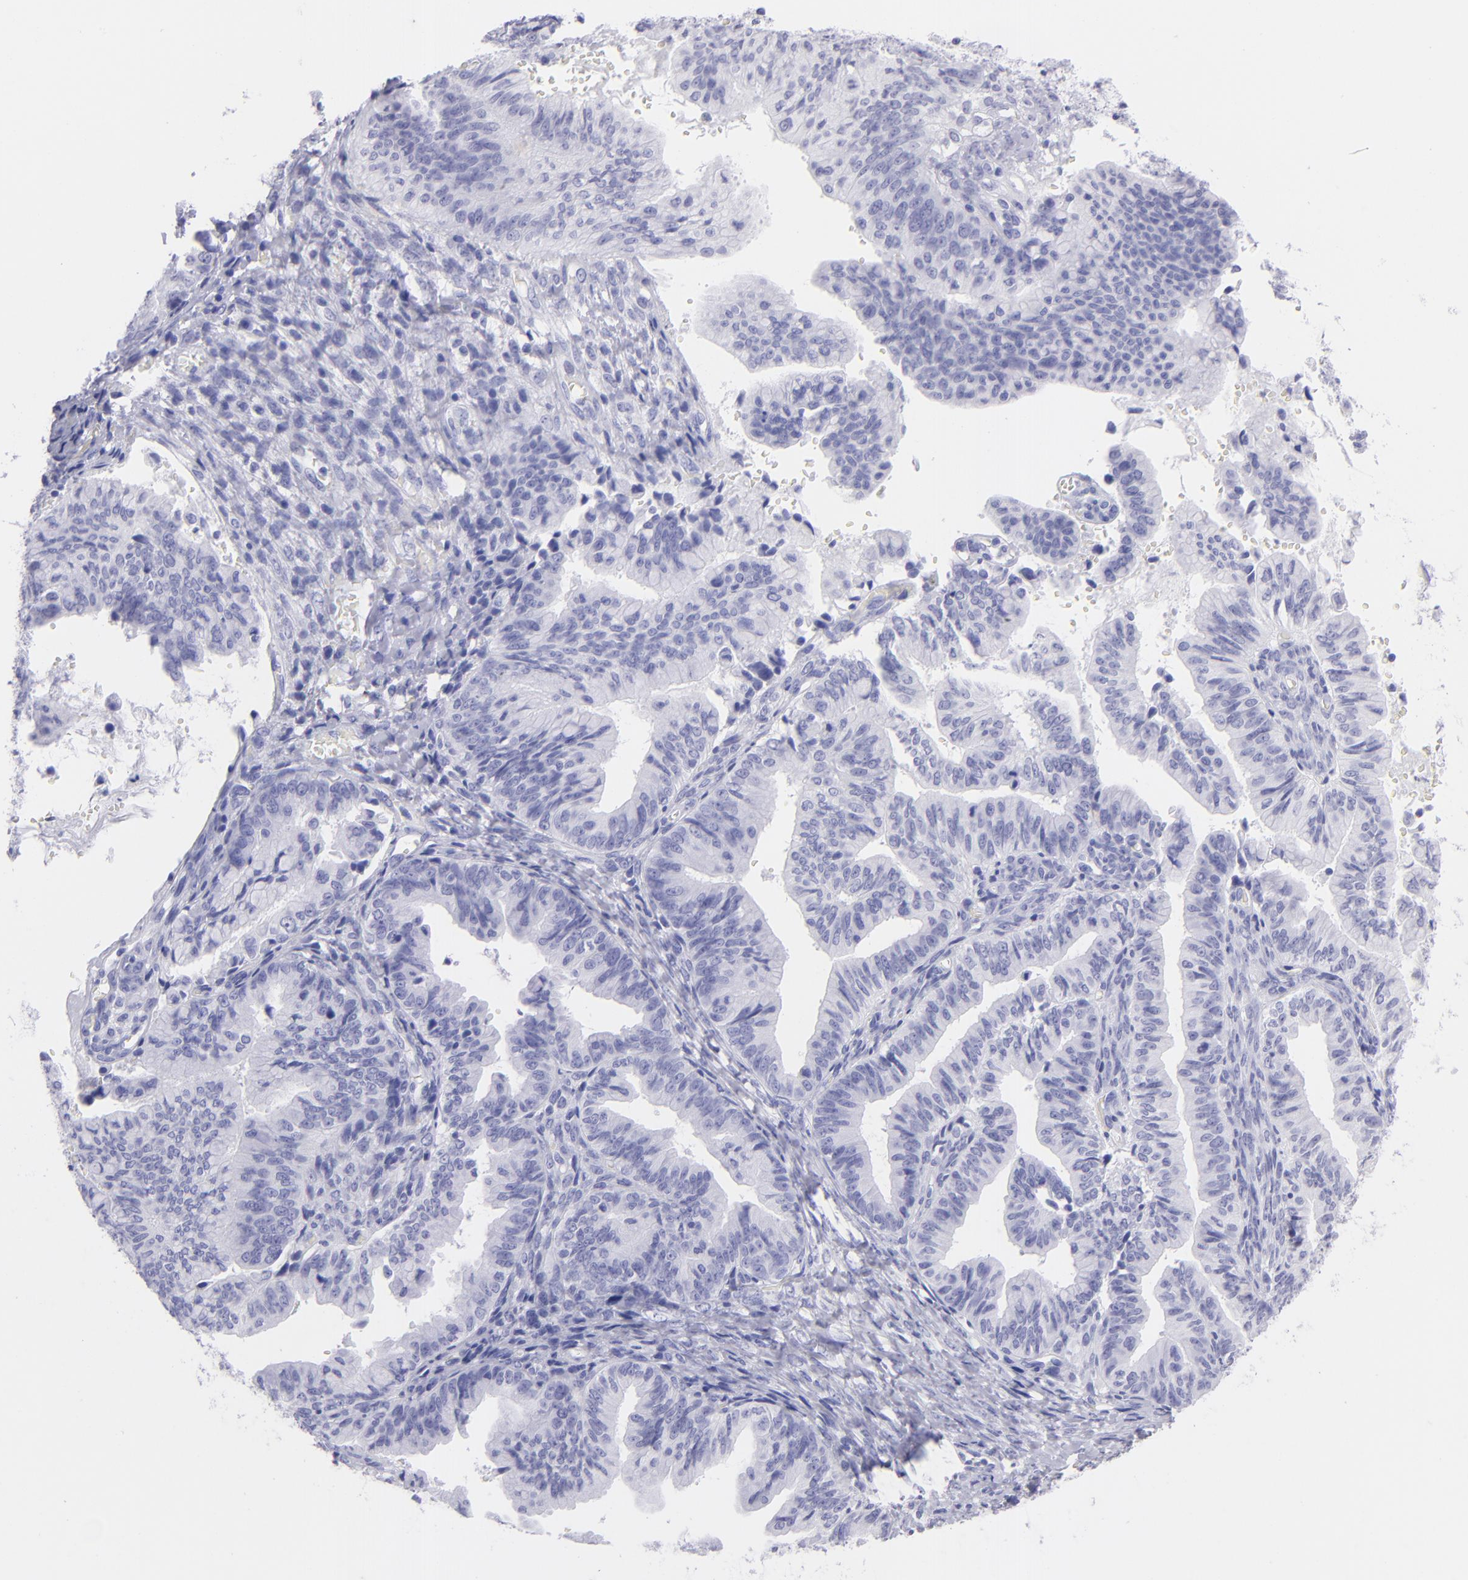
{"staining": {"intensity": "negative", "quantity": "none", "location": "none"}, "tissue": "ovarian cancer", "cell_type": "Tumor cells", "image_type": "cancer", "snomed": [{"axis": "morphology", "description": "Cystadenocarcinoma, mucinous, NOS"}, {"axis": "topography", "description": "Ovary"}], "caption": "The photomicrograph reveals no significant positivity in tumor cells of mucinous cystadenocarcinoma (ovarian).", "gene": "SLC1A3", "patient": {"sex": "female", "age": 36}}